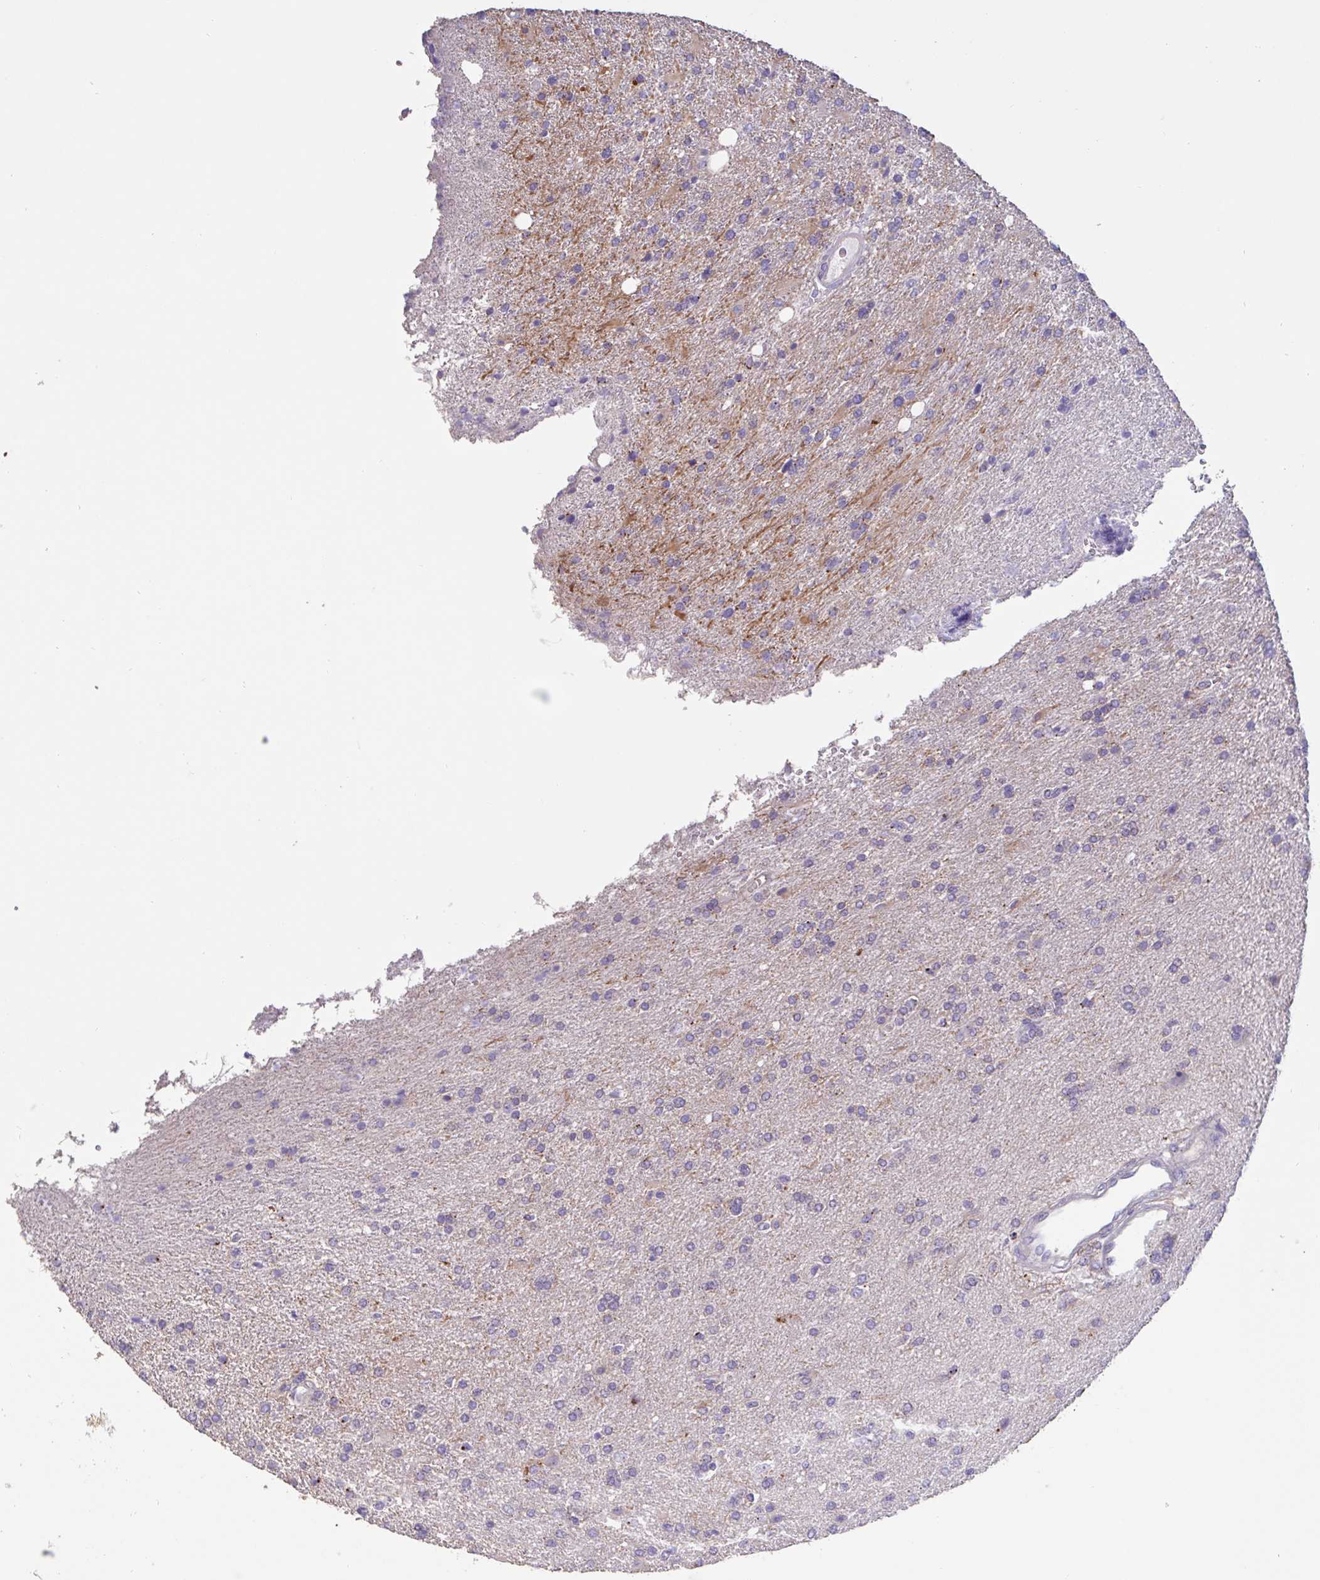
{"staining": {"intensity": "negative", "quantity": "none", "location": "none"}, "tissue": "glioma", "cell_type": "Tumor cells", "image_type": "cancer", "snomed": [{"axis": "morphology", "description": "Glioma, malignant, High grade"}, {"axis": "topography", "description": "Brain"}], "caption": "Tumor cells are negative for protein expression in human malignant high-grade glioma. Brightfield microscopy of IHC stained with DAB (brown) and hematoxylin (blue), captured at high magnification.", "gene": "CHMP5", "patient": {"sex": "male", "age": 56}}